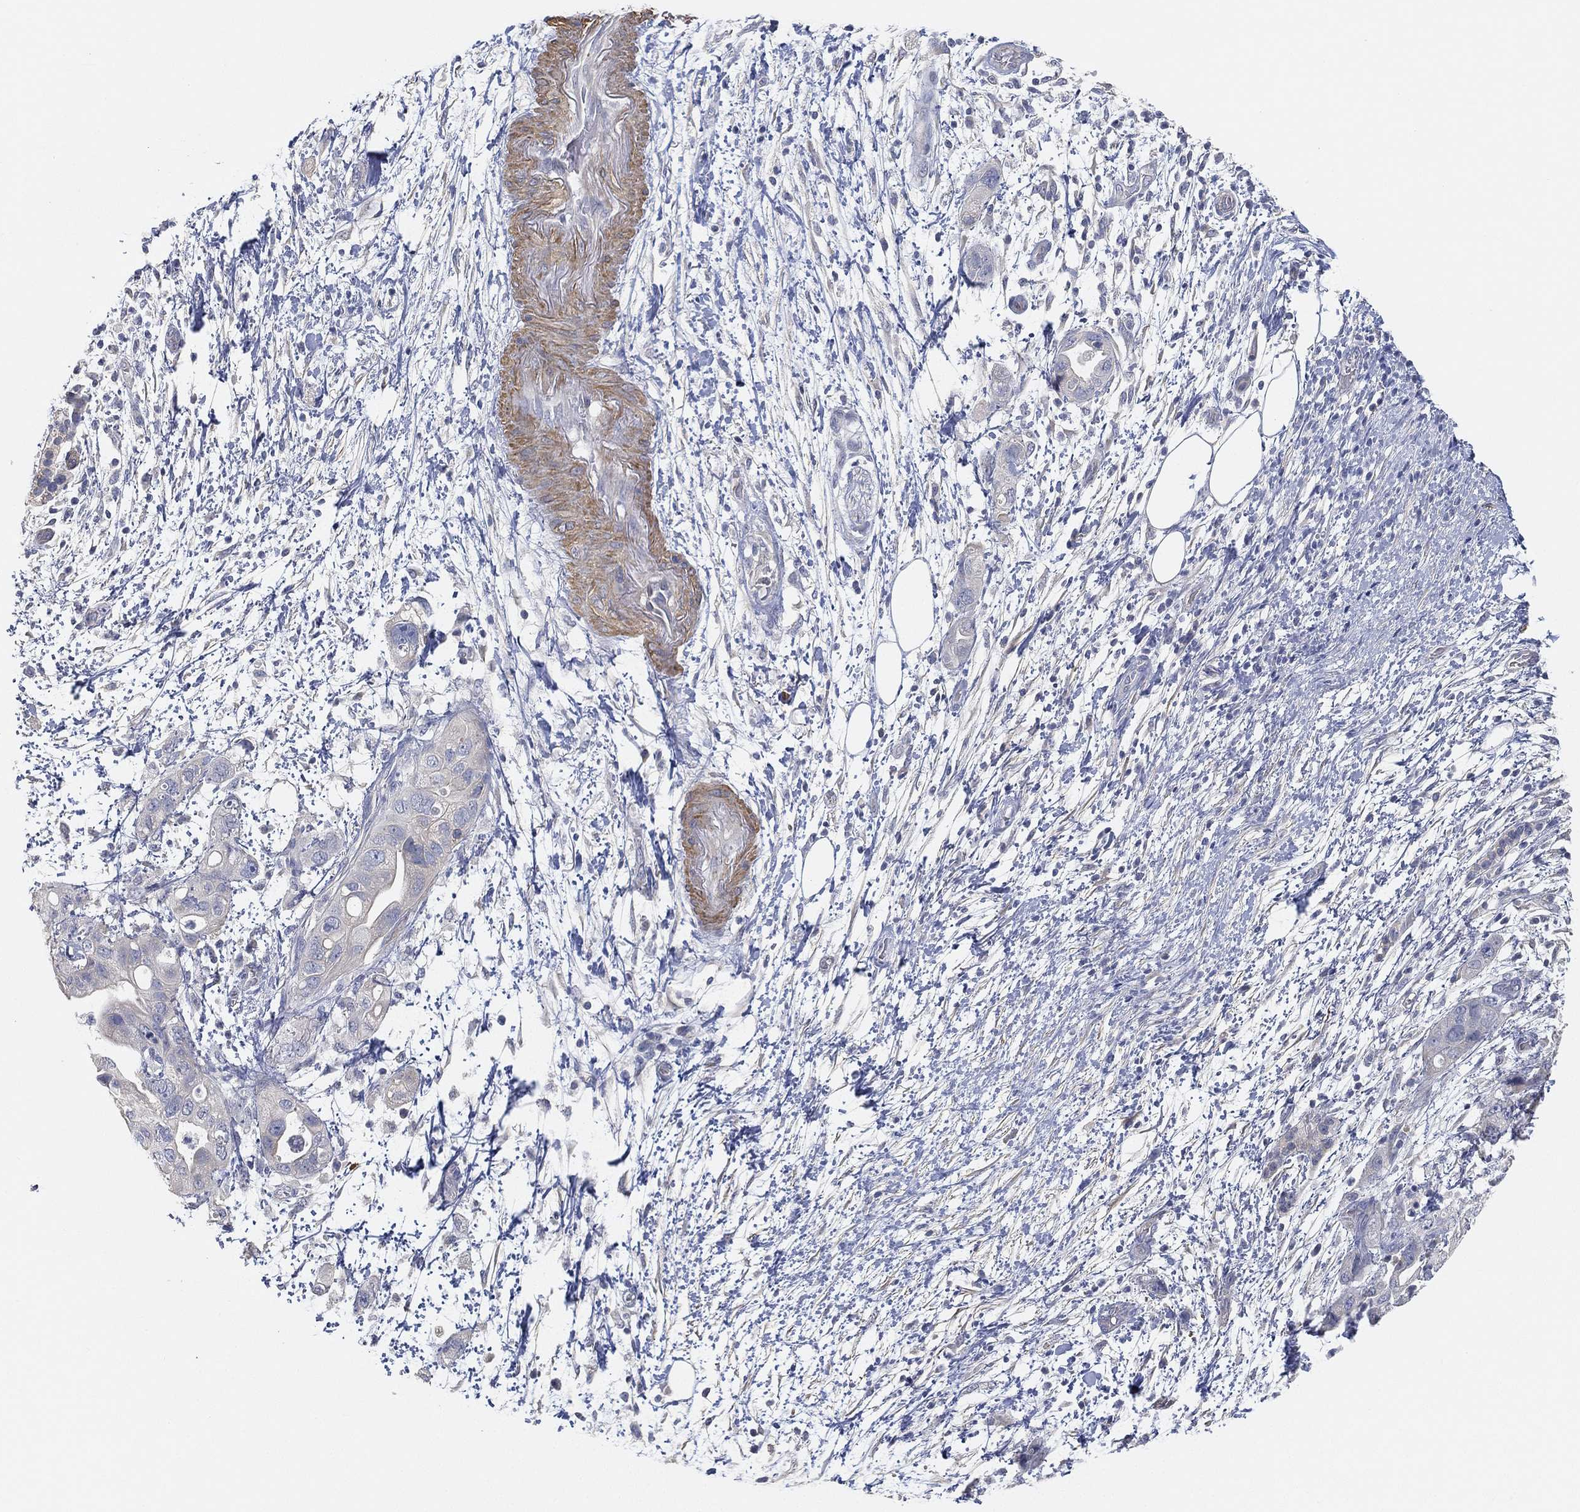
{"staining": {"intensity": "negative", "quantity": "none", "location": "none"}, "tissue": "pancreatic cancer", "cell_type": "Tumor cells", "image_type": "cancer", "snomed": [{"axis": "morphology", "description": "Adenocarcinoma, NOS"}, {"axis": "topography", "description": "Pancreas"}], "caption": "DAB (3,3'-diaminobenzidine) immunohistochemical staining of pancreatic adenocarcinoma displays no significant expression in tumor cells.", "gene": "GPR61", "patient": {"sex": "female", "age": 72}}